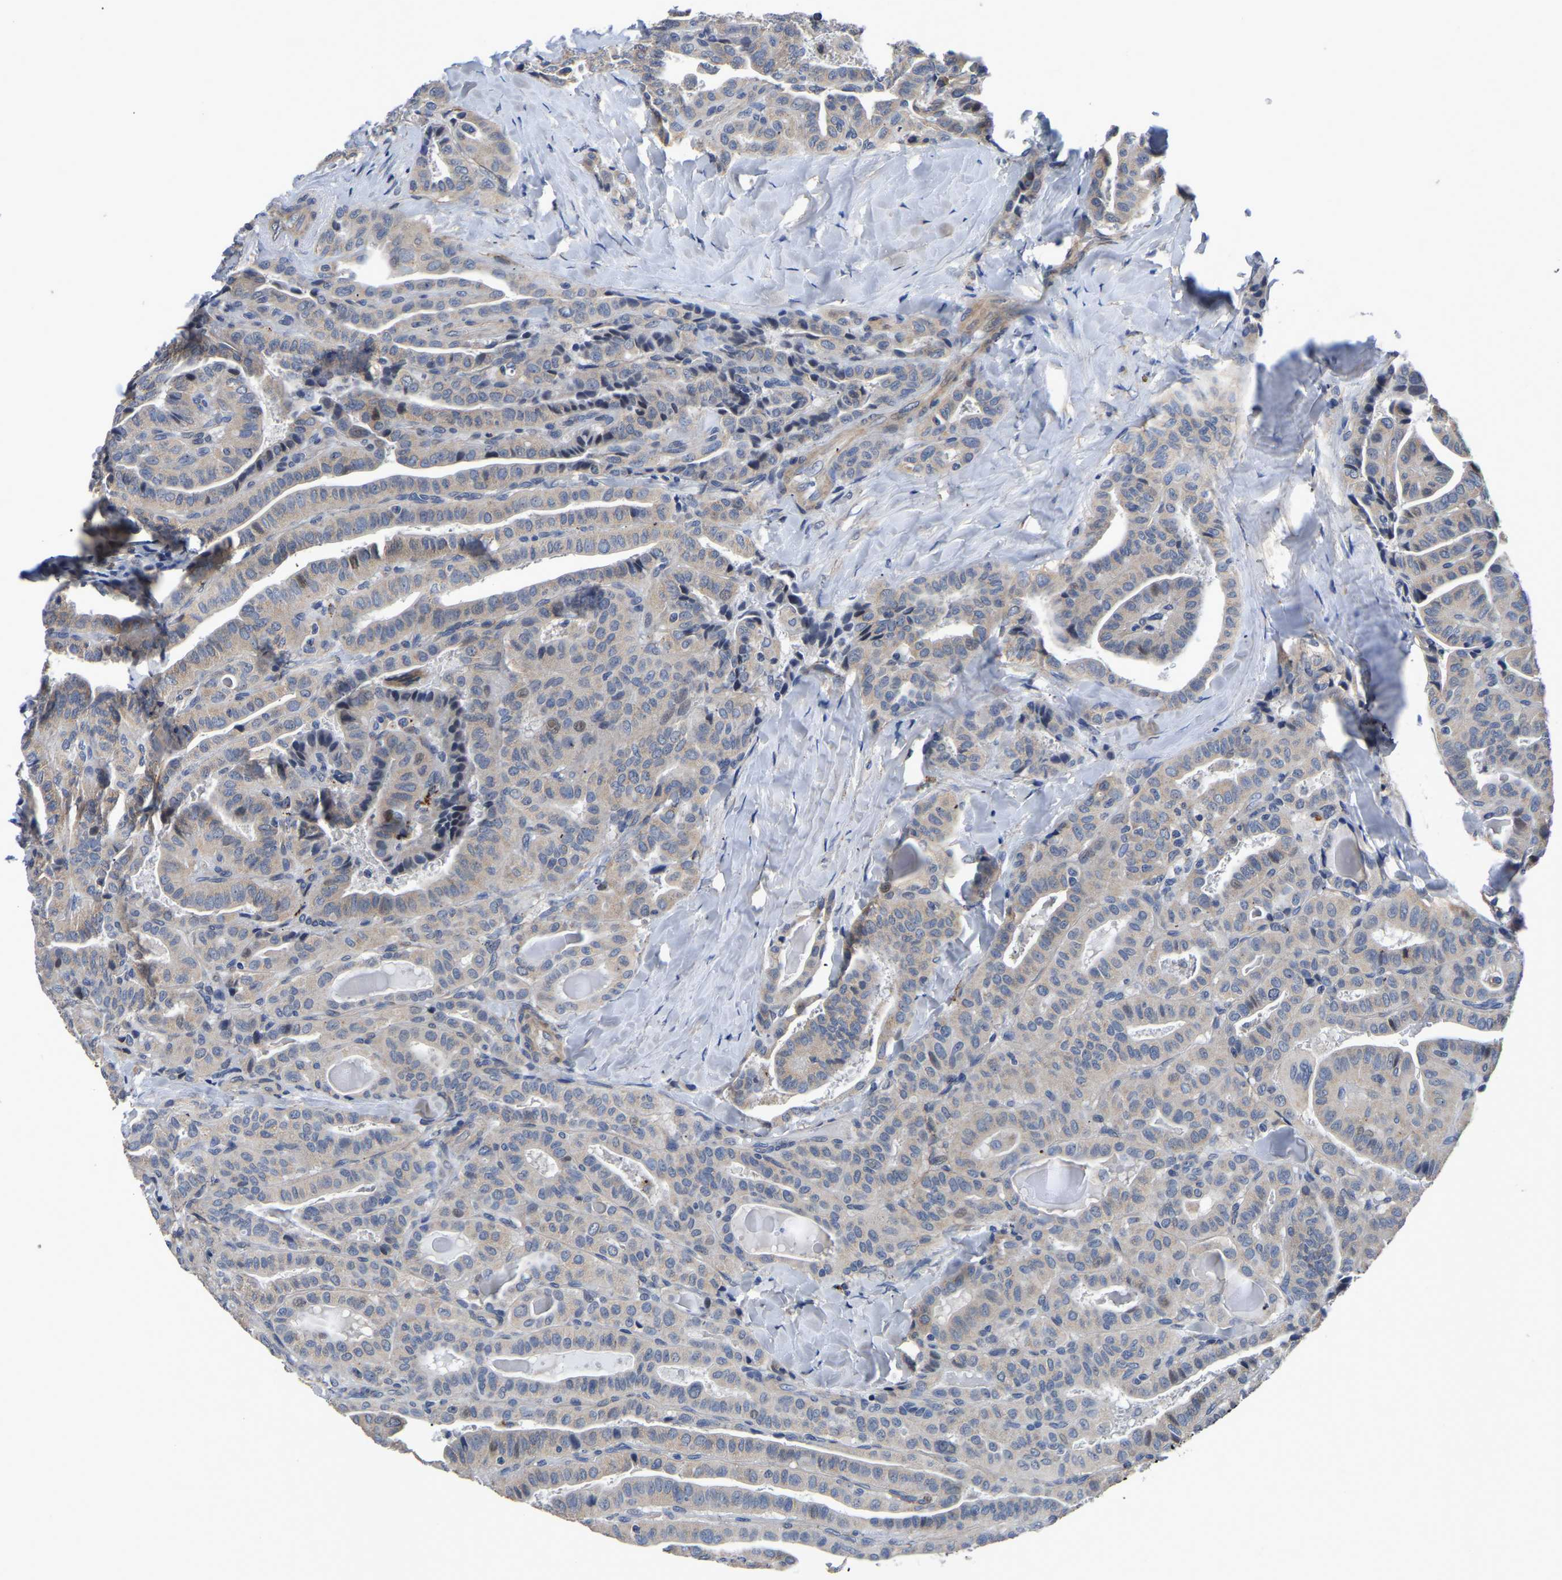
{"staining": {"intensity": "weak", "quantity": ">75%", "location": "cytoplasmic/membranous"}, "tissue": "thyroid cancer", "cell_type": "Tumor cells", "image_type": "cancer", "snomed": [{"axis": "morphology", "description": "Papillary adenocarcinoma, NOS"}, {"axis": "topography", "description": "Thyroid gland"}], "caption": "A histopathology image showing weak cytoplasmic/membranous expression in about >75% of tumor cells in thyroid papillary adenocarcinoma, as visualized by brown immunohistochemical staining.", "gene": "PDLIM7", "patient": {"sex": "male", "age": 77}}